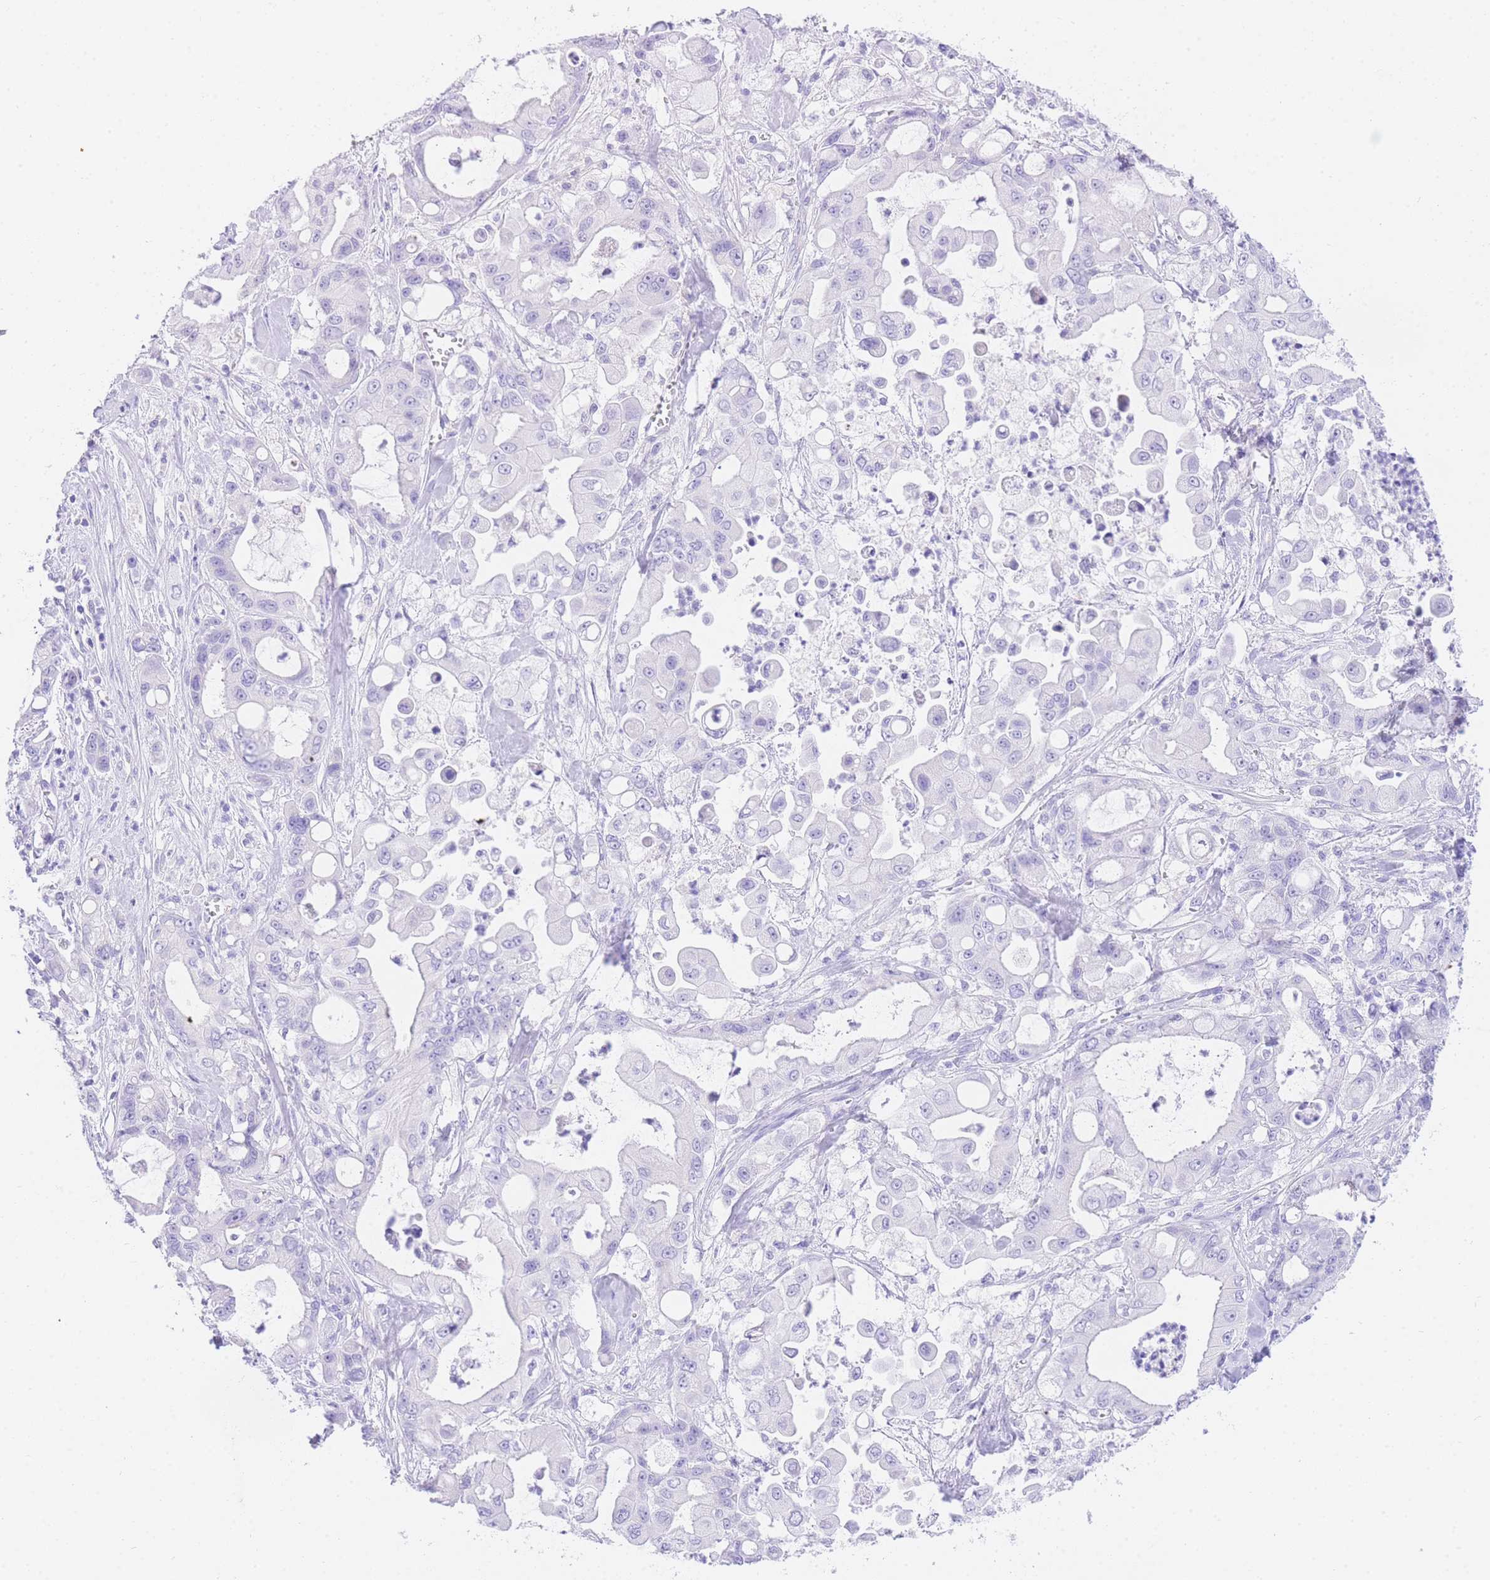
{"staining": {"intensity": "negative", "quantity": "none", "location": "none"}, "tissue": "pancreatic cancer", "cell_type": "Tumor cells", "image_type": "cancer", "snomed": [{"axis": "morphology", "description": "Adenocarcinoma, NOS"}, {"axis": "topography", "description": "Pancreas"}], "caption": "The histopathology image reveals no staining of tumor cells in pancreatic cancer (adenocarcinoma).", "gene": "NKD2", "patient": {"sex": "male", "age": 68}}